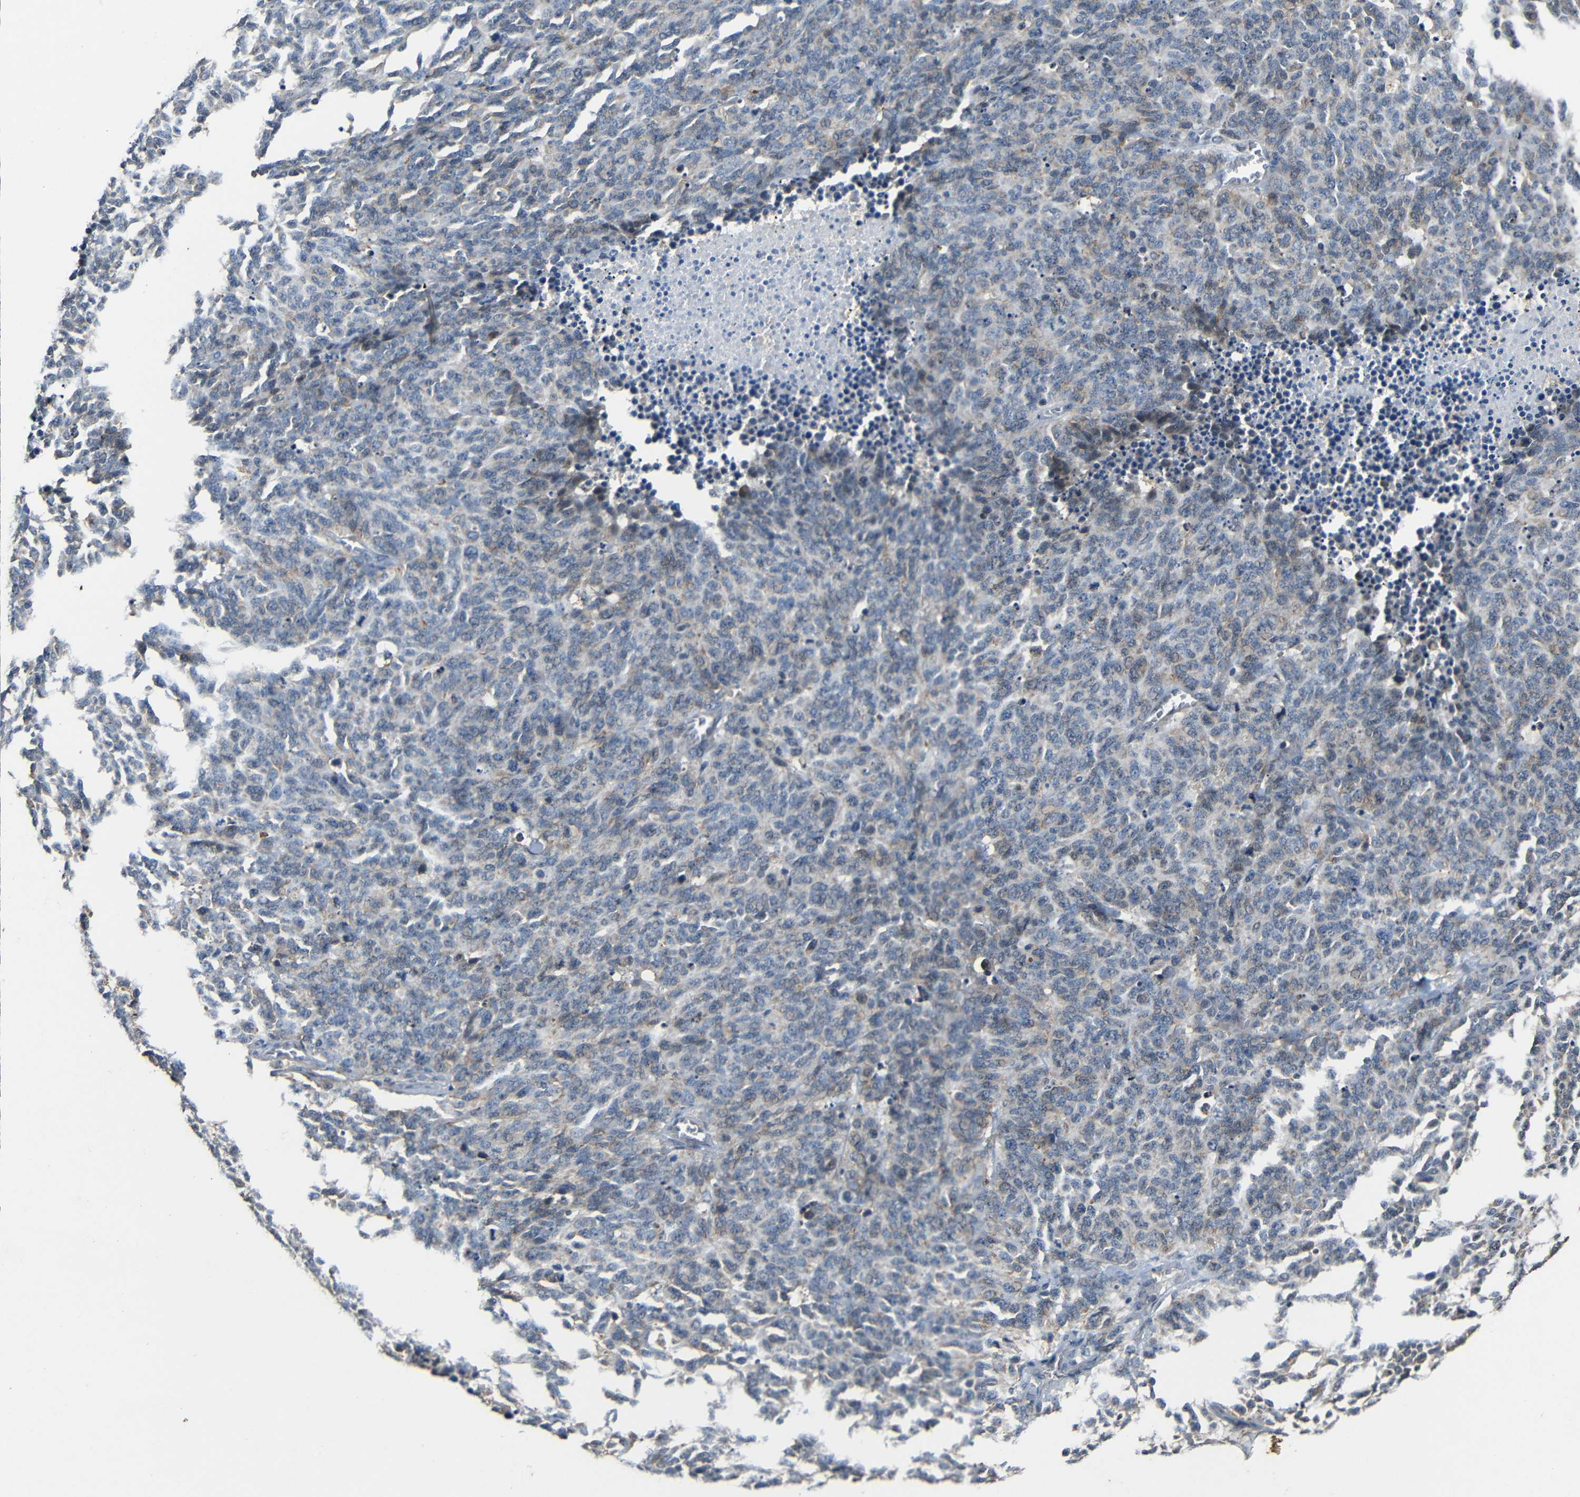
{"staining": {"intensity": "negative", "quantity": "none", "location": "none"}, "tissue": "lung cancer", "cell_type": "Tumor cells", "image_type": "cancer", "snomed": [{"axis": "morphology", "description": "Neoplasm, malignant, NOS"}, {"axis": "topography", "description": "Lung"}], "caption": "IHC micrograph of human malignant neoplasm (lung) stained for a protein (brown), which reveals no staining in tumor cells.", "gene": "C6orf89", "patient": {"sex": "female", "age": 58}}